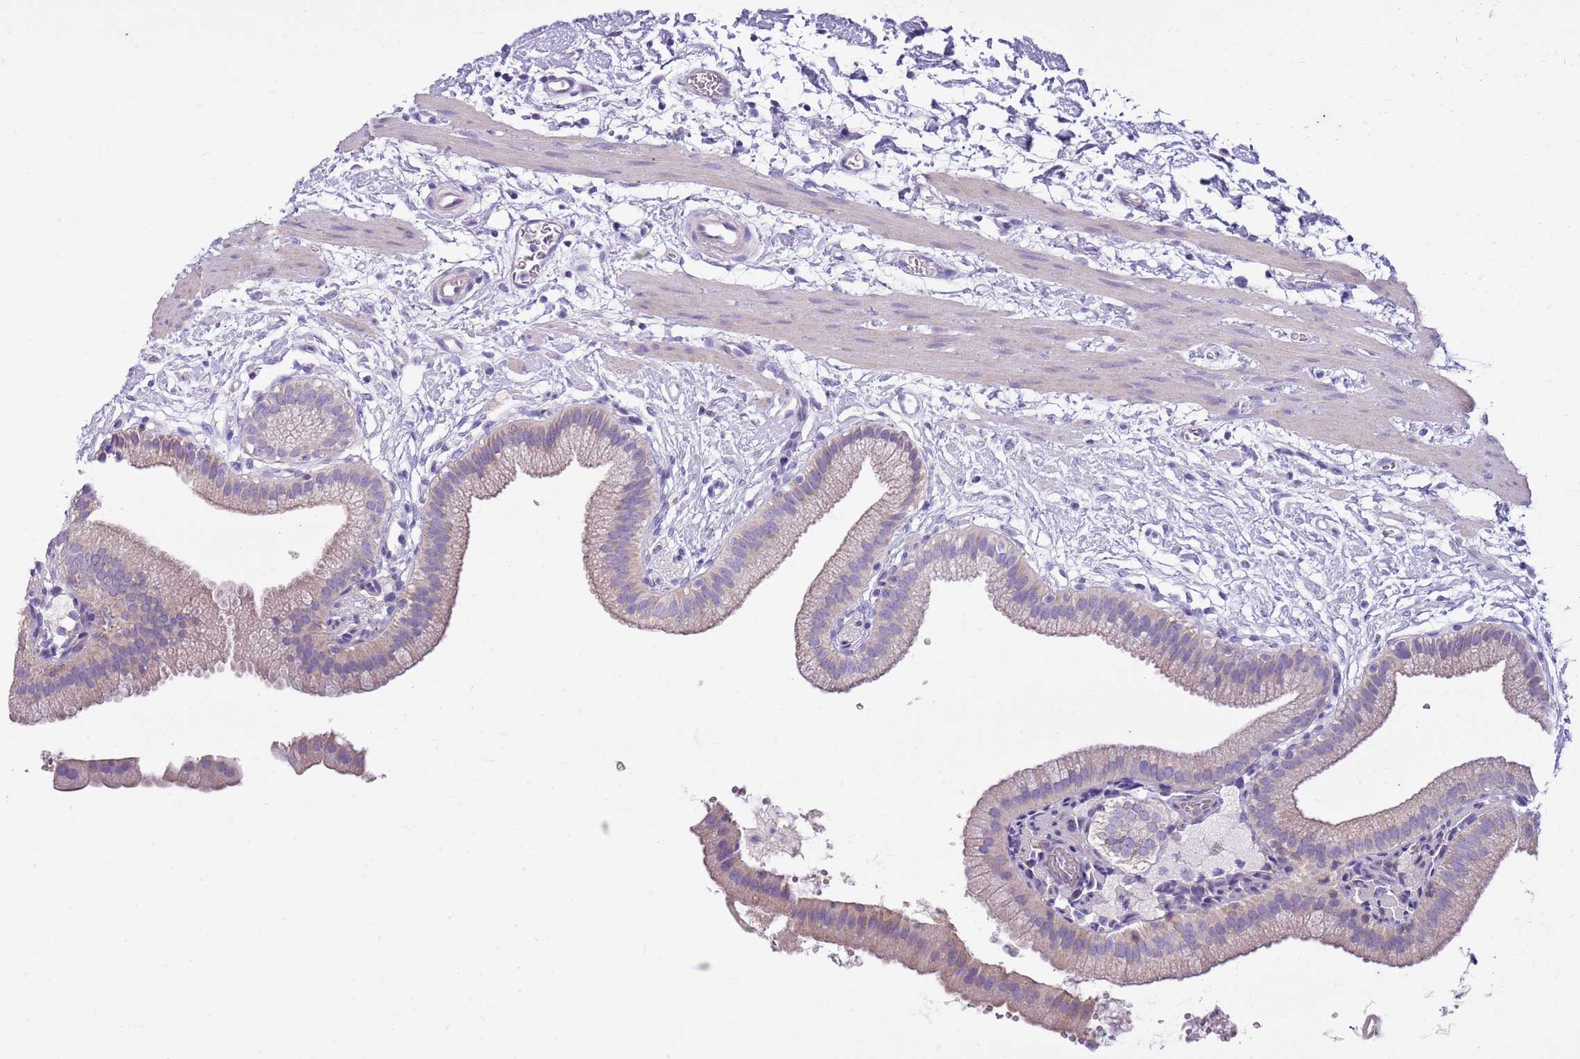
{"staining": {"intensity": "weak", "quantity": ">75%", "location": "cytoplasmic/membranous"}, "tissue": "gallbladder", "cell_type": "Glandular cells", "image_type": "normal", "snomed": [{"axis": "morphology", "description": "Normal tissue, NOS"}, {"axis": "topography", "description": "Gallbladder"}], "caption": "This photomicrograph reveals normal gallbladder stained with immunohistochemistry to label a protein in brown. The cytoplasmic/membranous of glandular cells show weak positivity for the protein. Nuclei are counter-stained blue.", "gene": "CNPPD1", "patient": {"sex": "male", "age": 55}}